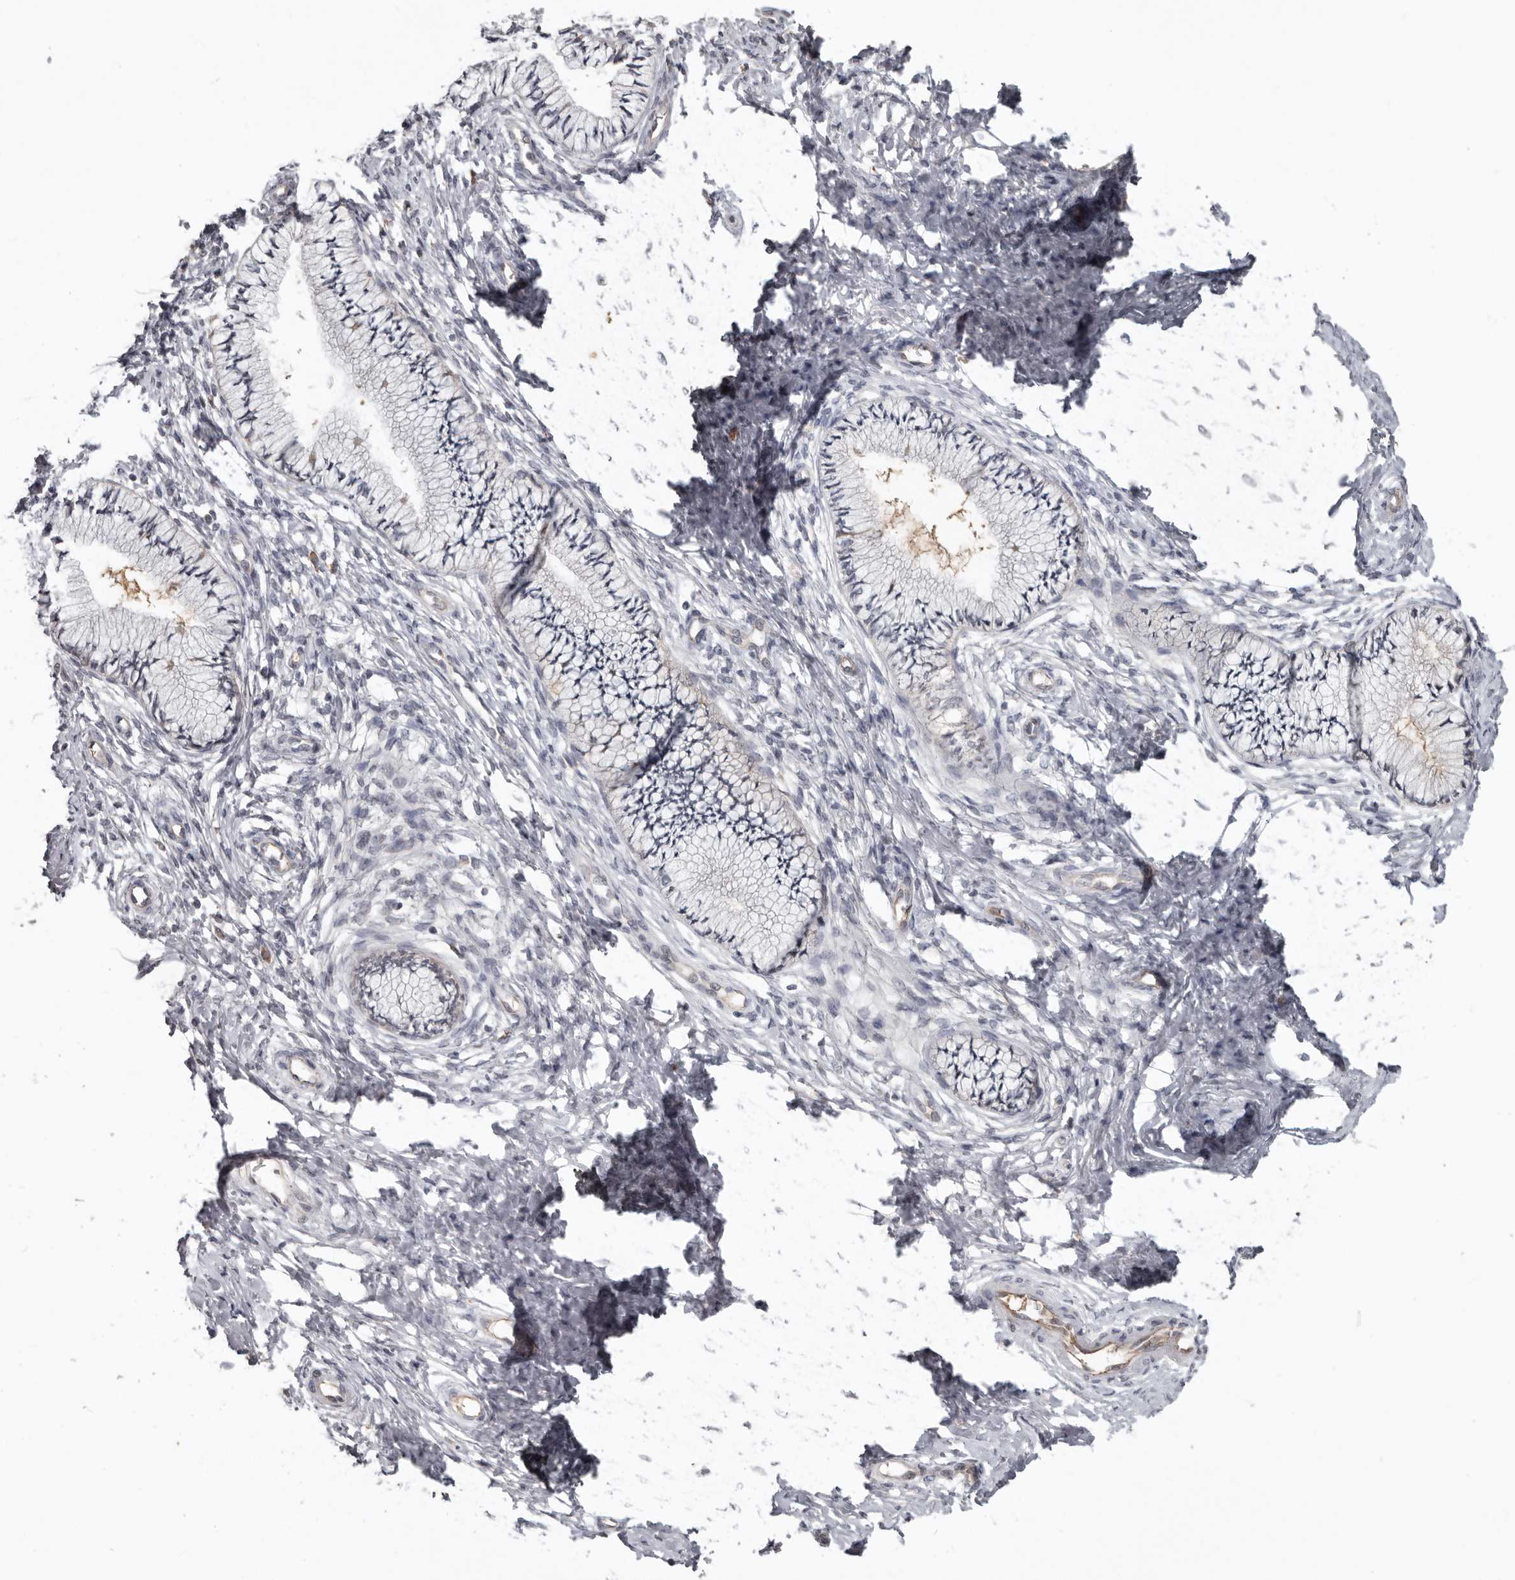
{"staining": {"intensity": "negative", "quantity": "none", "location": "none"}, "tissue": "cervix", "cell_type": "Glandular cells", "image_type": "normal", "snomed": [{"axis": "morphology", "description": "Normal tissue, NOS"}, {"axis": "topography", "description": "Cervix"}], "caption": "This is an IHC photomicrograph of normal cervix. There is no positivity in glandular cells.", "gene": "CDCA8", "patient": {"sex": "female", "age": 36}}